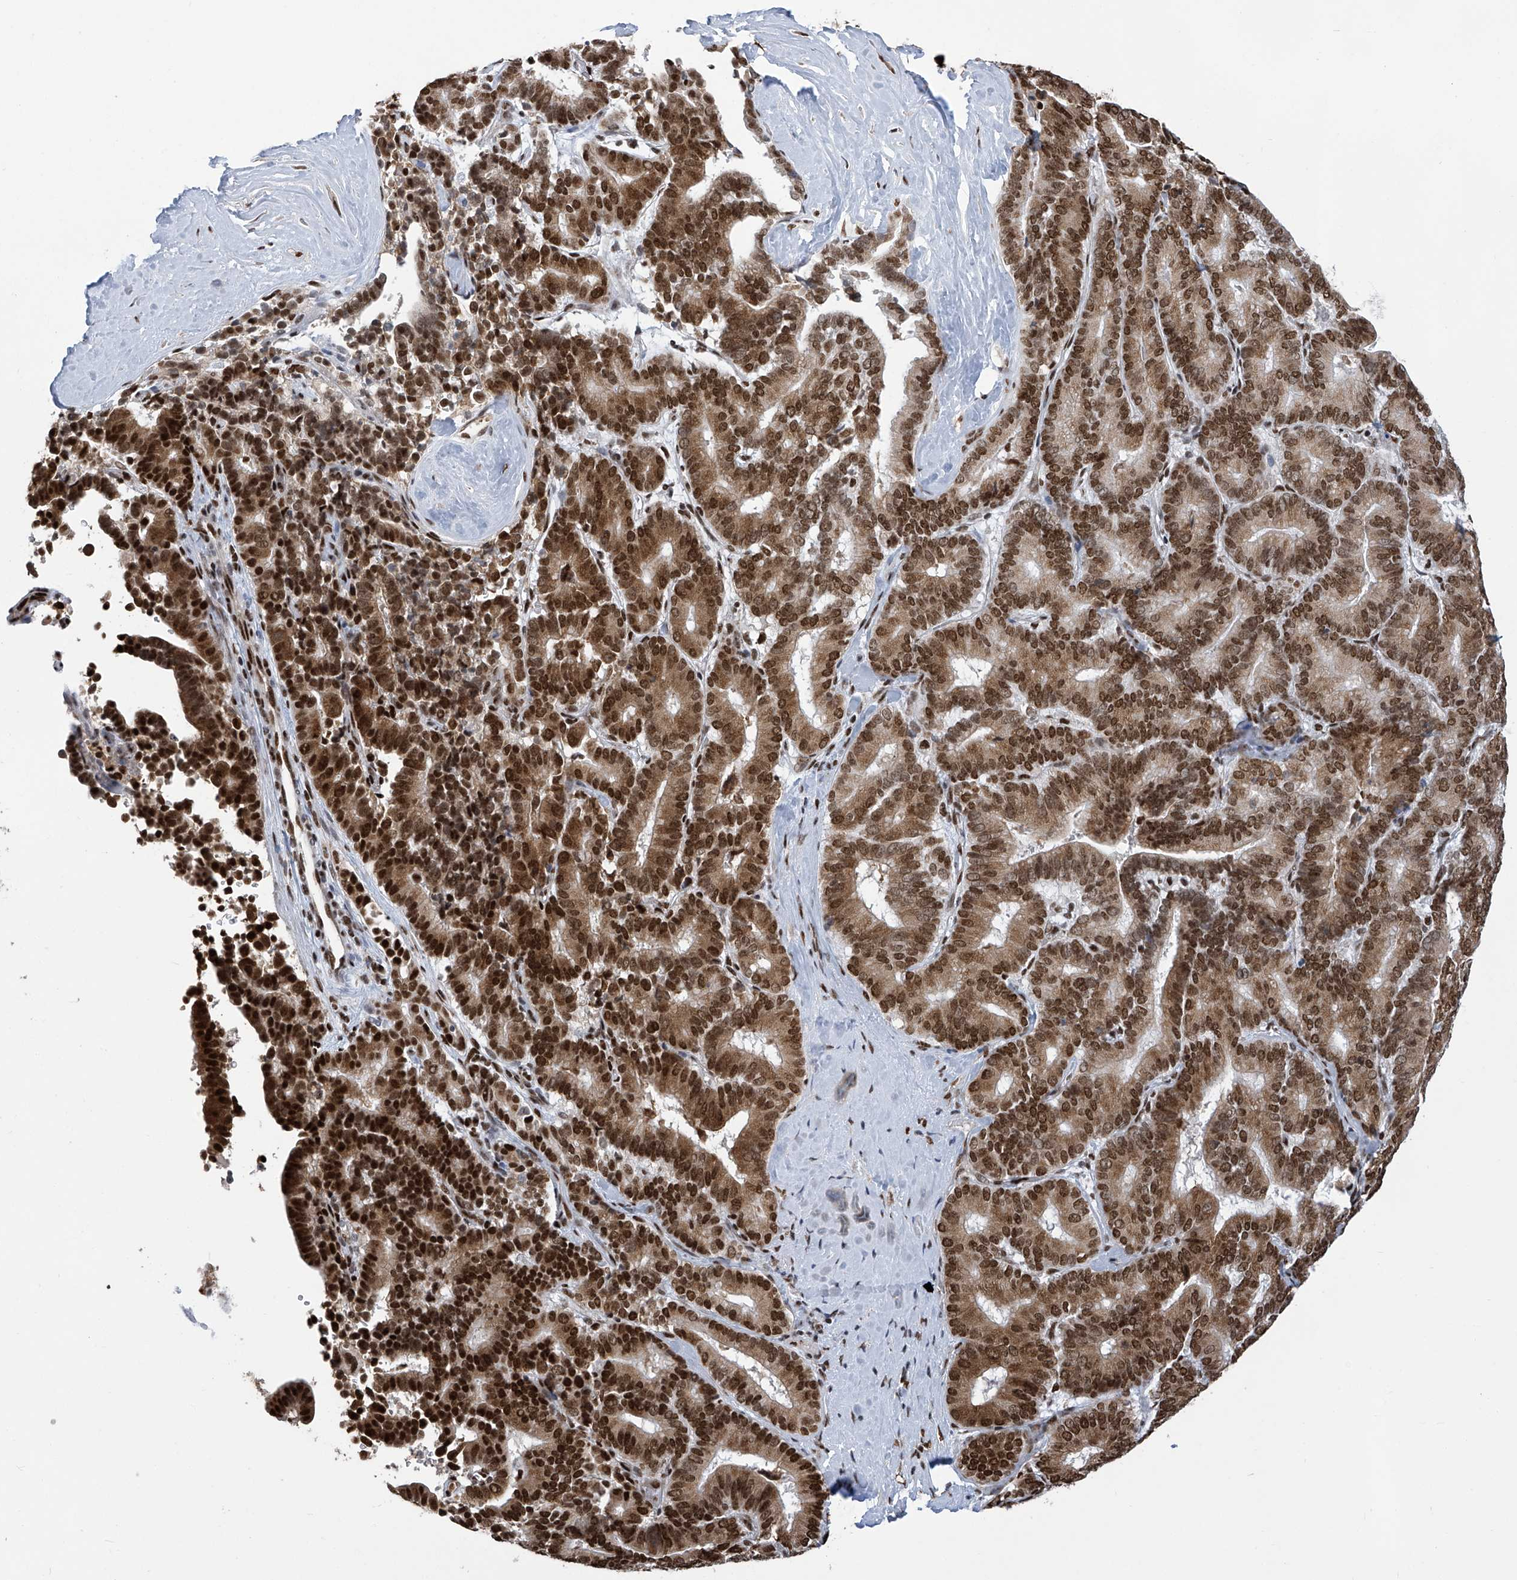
{"staining": {"intensity": "strong", "quantity": ">75%", "location": "cytoplasmic/membranous,nuclear"}, "tissue": "liver cancer", "cell_type": "Tumor cells", "image_type": "cancer", "snomed": [{"axis": "morphology", "description": "Cholangiocarcinoma"}, {"axis": "topography", "description": "Liver"}], "caption": "About >75% of tumor cells in human liver cholangiocarcinoma display strong cytoplasmic/membranous and nuclear protein expression as visualized by brown immunohistochemical staining.", "gene": "APLF", "patient": {"sex": "female", "age": 75}}